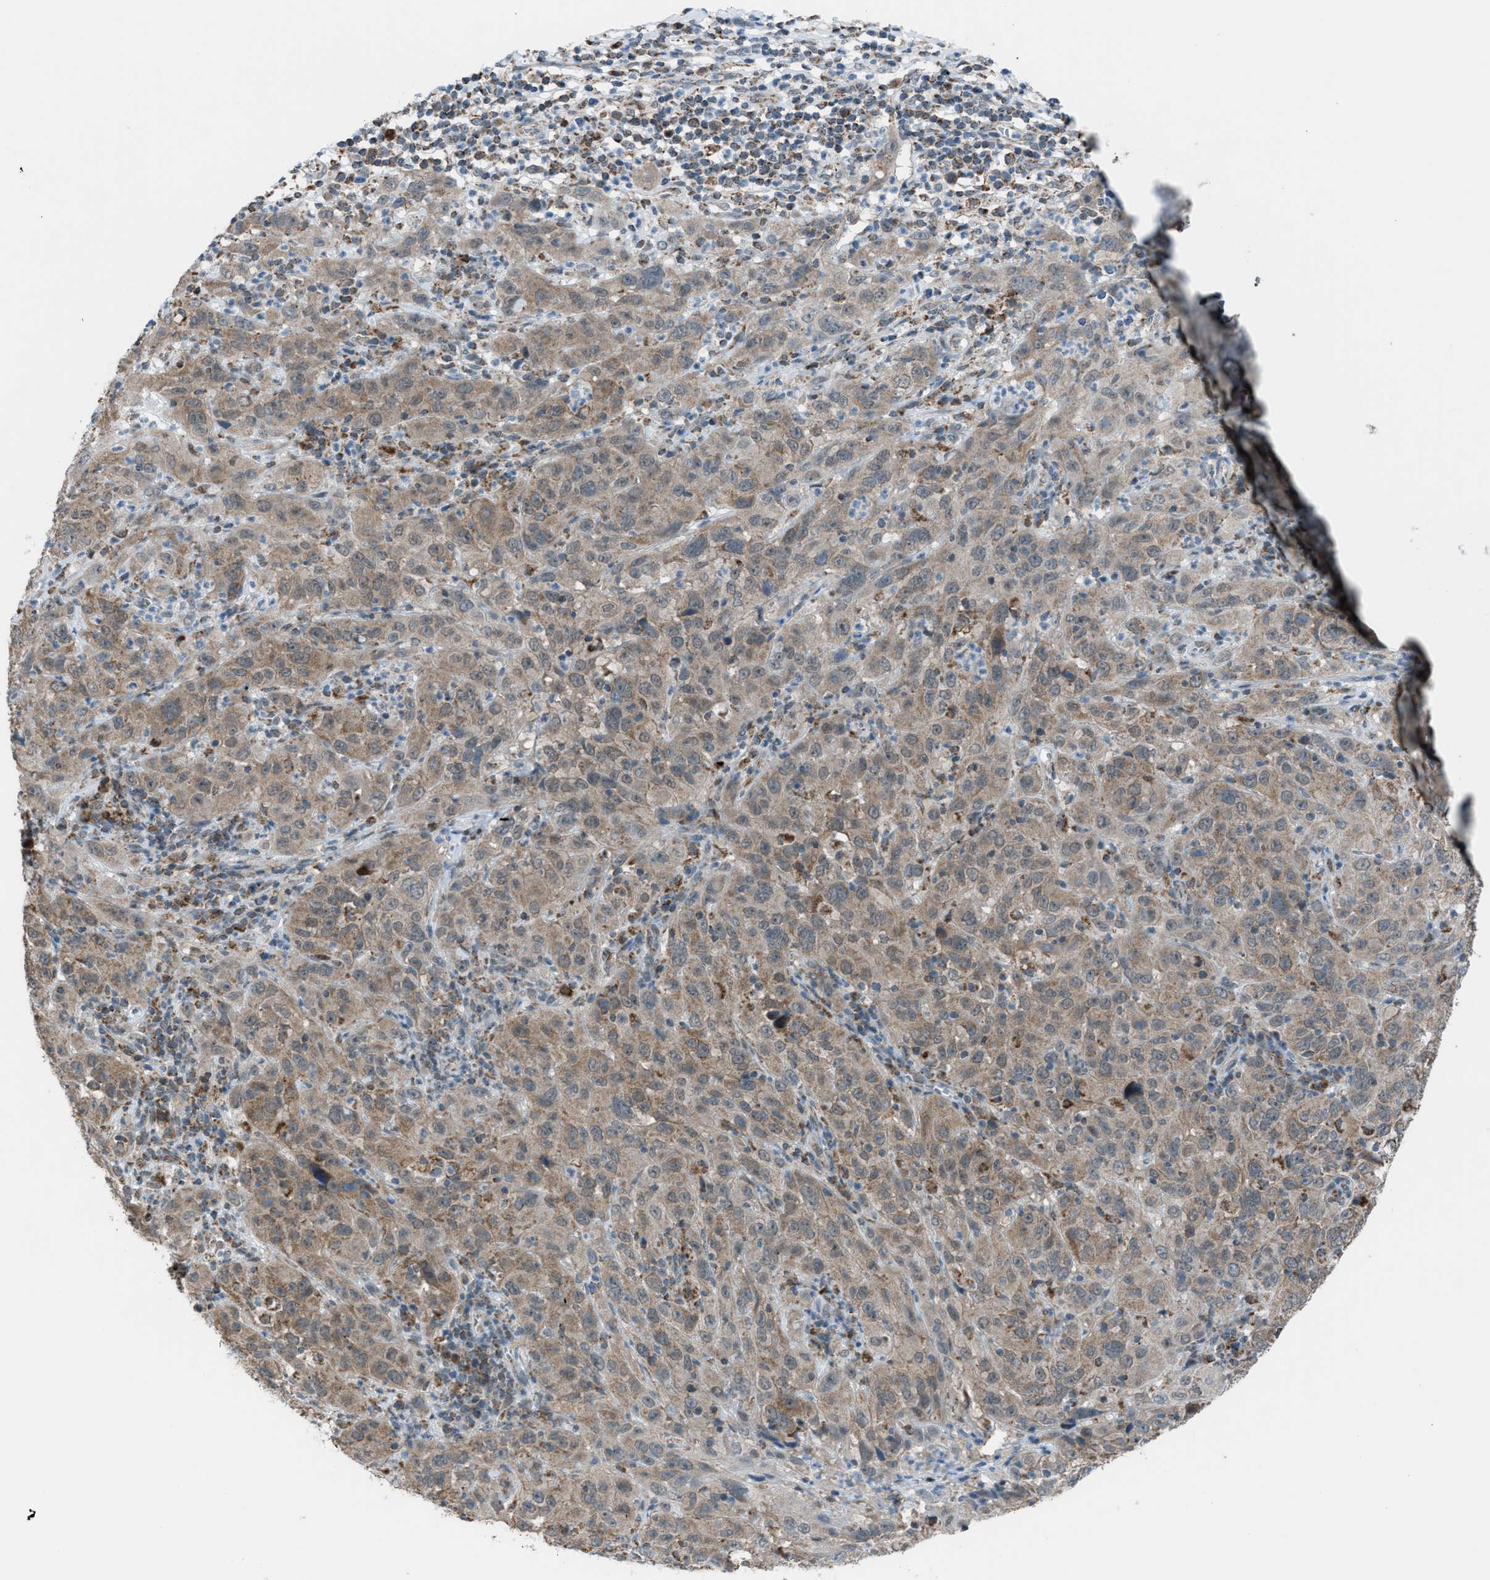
{"staining": {"intensity": "moderate", "quantity": ">75%", "location": "cytoplasmic/membranous"}, "tissue": "cervical cancer", "cell_type": "Tumor cells", "image_type": "cancer", "snomed": [{"axis": "morphology", "description": "Squamous cell carcinoma, NOS"}, {"axis": "topography", "description": "Cervix"}], "caption": "Immunohistochemical staining of human cervical cancer (squamous cell carcinoma) demonstrates moderate cytoplasmic/membranous protein positivity in approximately >75% of tumor cells.", "gene": "SRM", "patient": {"sex": "female", "age": 32}}